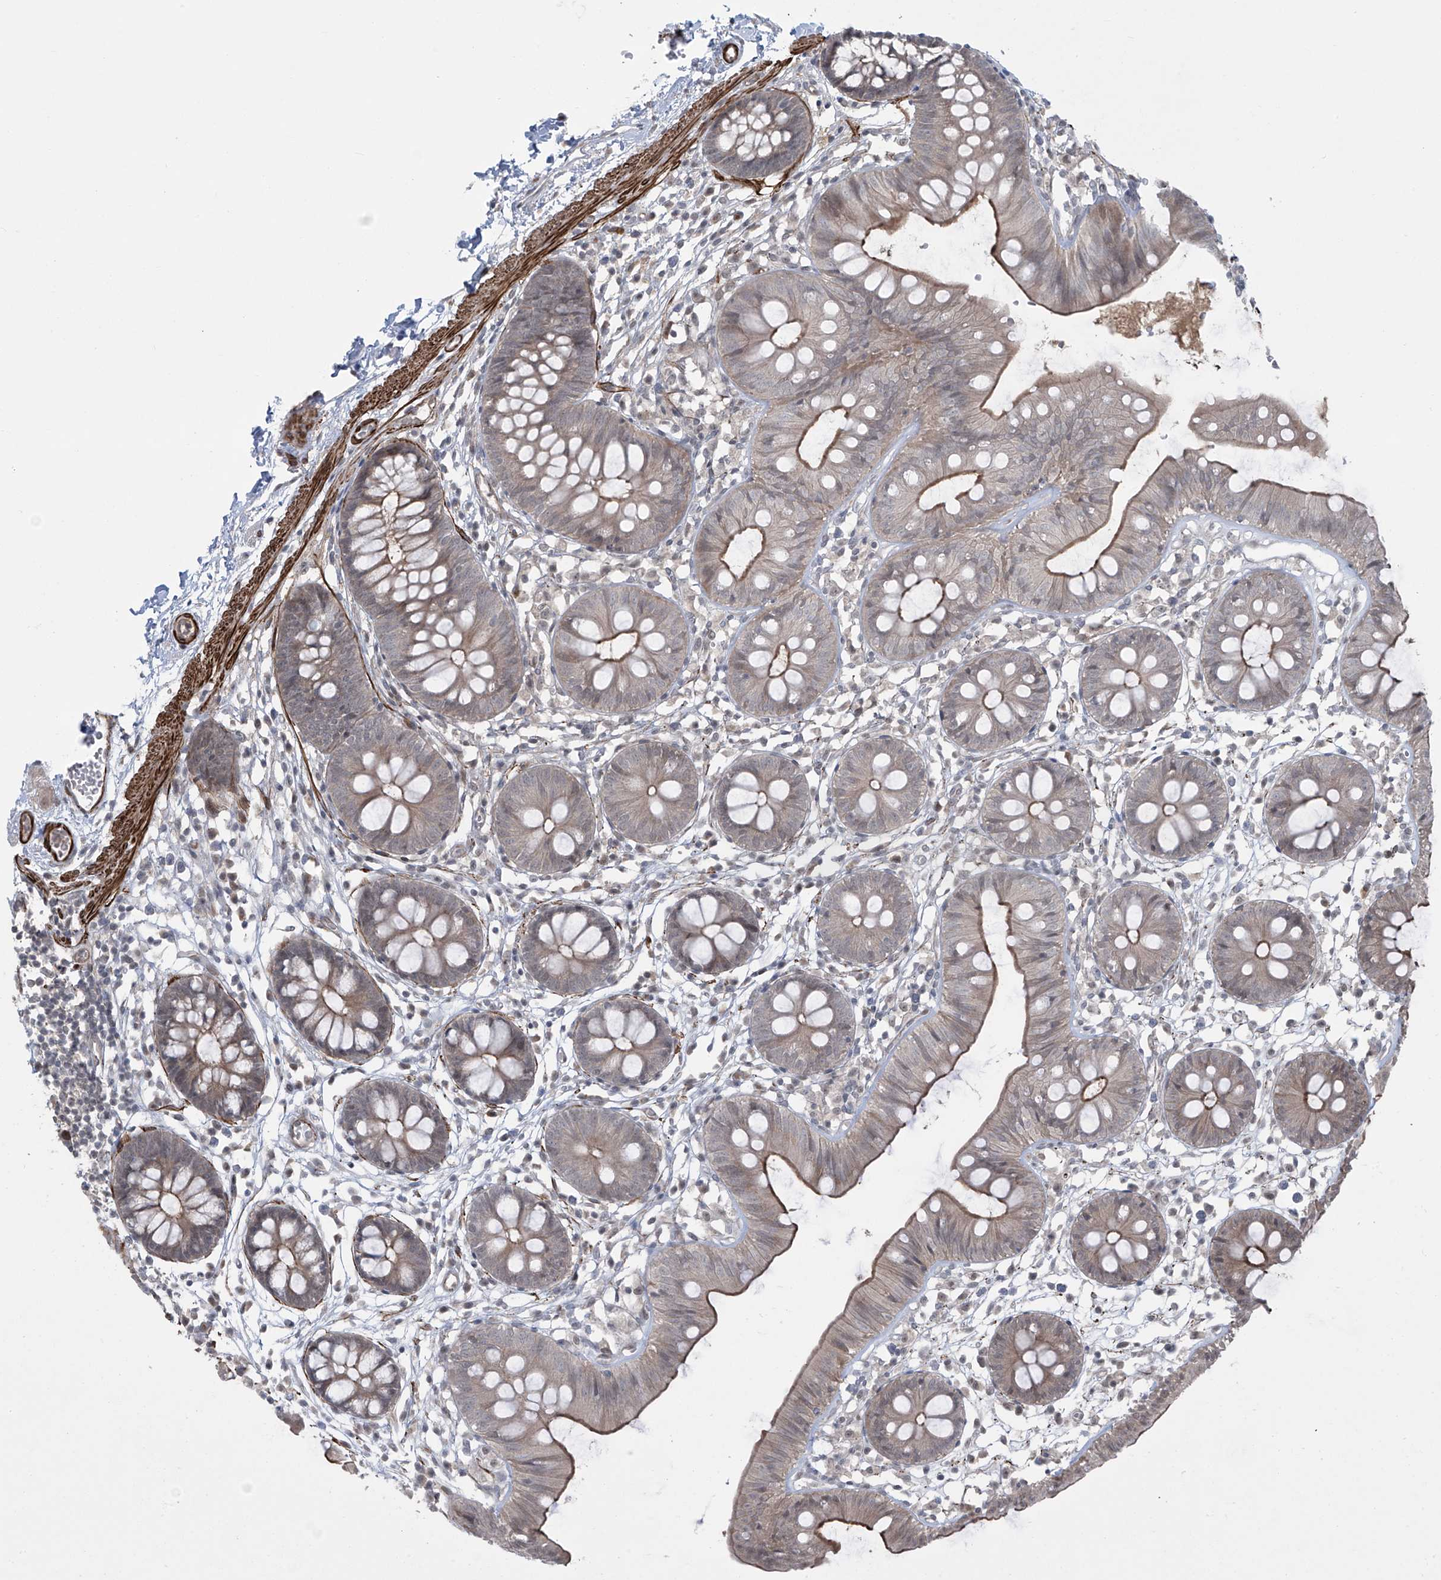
{"staining": {"intensity": "negative", "quantity": "none", "location": "none"}, "tissue": "colon", "cell_type": "Endothelial cells", "image_type": "normal", "snomed": [{"axis": "morphology", "description": "Normal tissue, NOS"}, {"axis": "topography", "description": "Colon"}], "caption": "A high-resolution photomicrograph shows immunohistochemistry staining of unremarkable colon, which reveals no significant positivity in endothelial cells.", "gene": "RASGEF1A", "patient": {"sex": "male", "age": 56}}